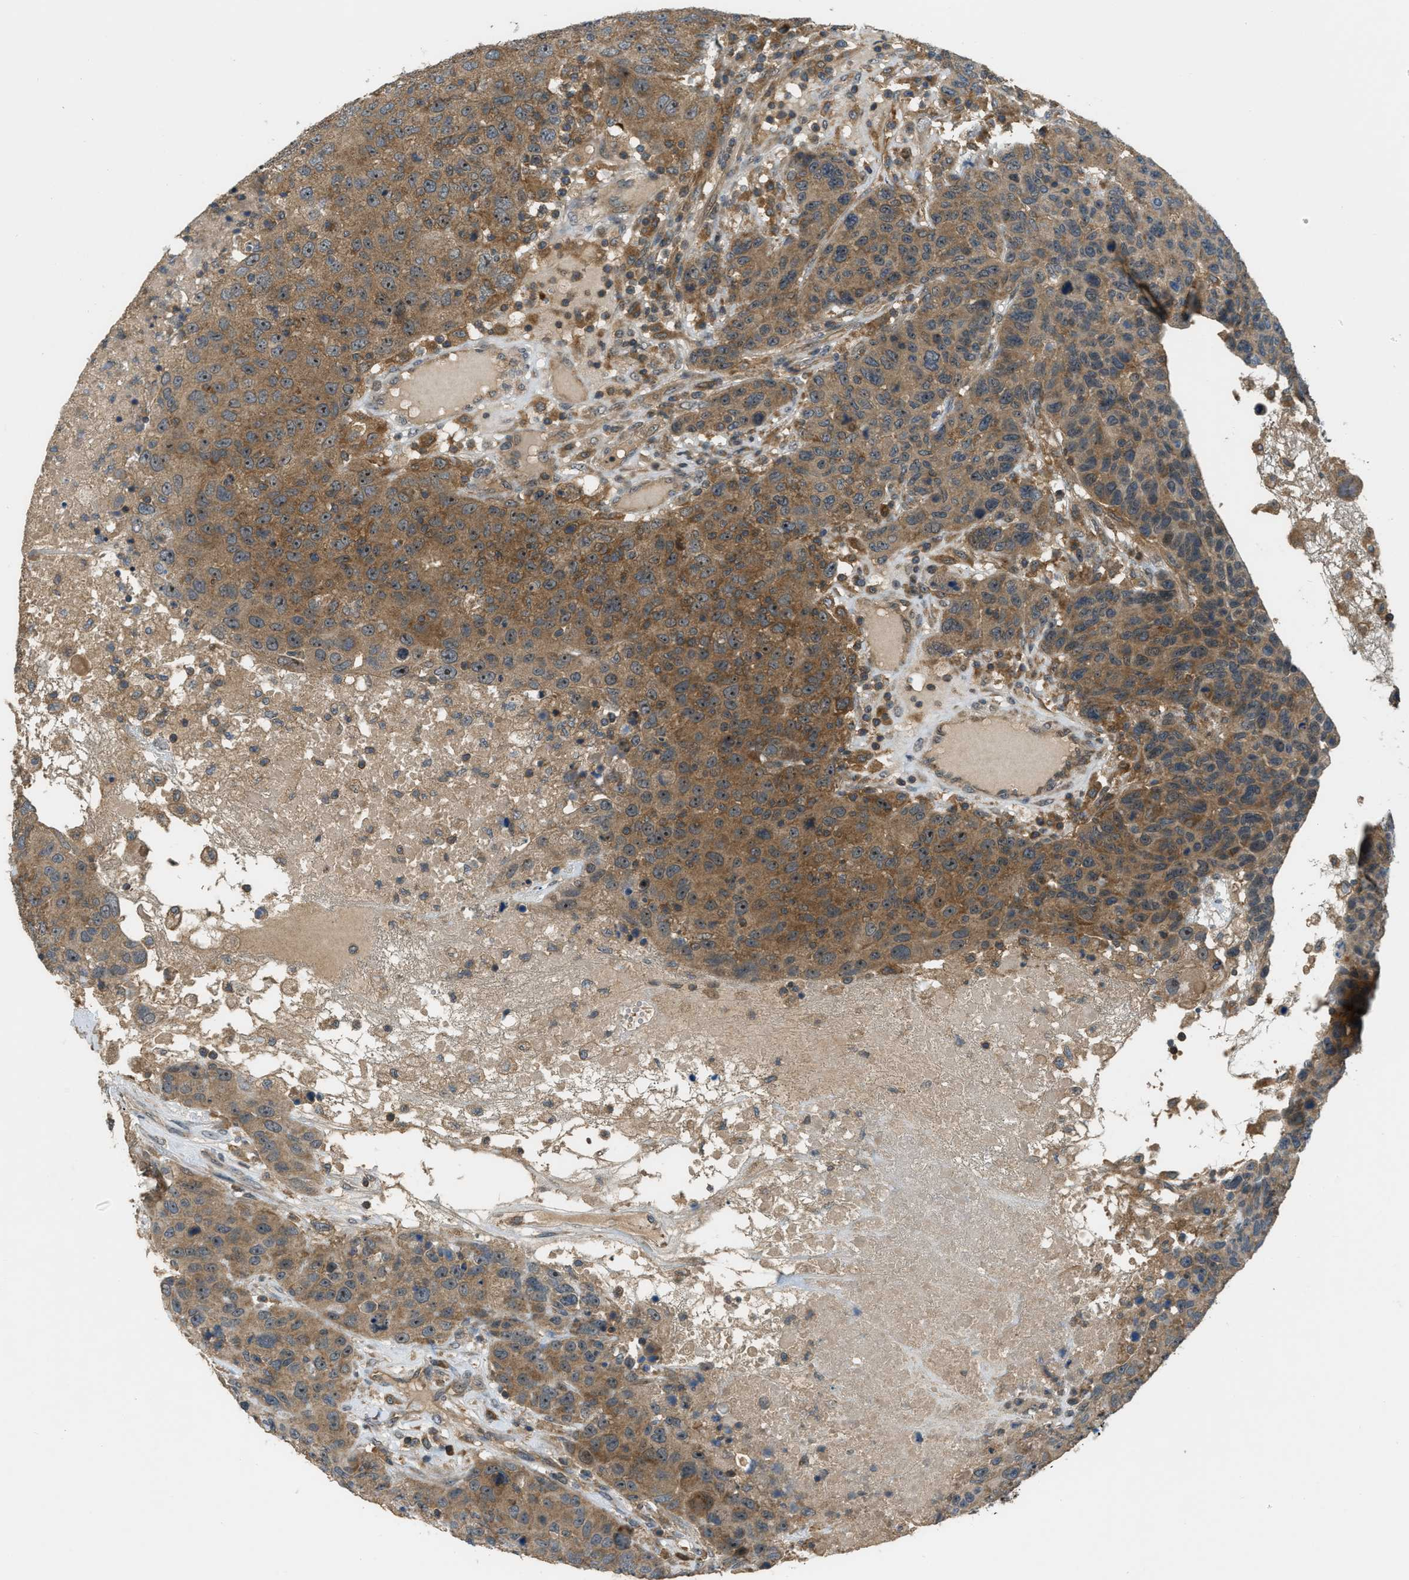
{"staining": {"intensity": "moderate", "quantity": ">75%", "location": "cytoplasmic/membranous"}, "tissue": "breast cancer", "cell_type": "Tumor cells", "image_type": "cancer", "snomed": [{"axis": "morphology", "description": "Duct carcinoma"}, {"axis": "topography", "description": "Breast"}], "caption": "An image of breast intraductal carcinoma stained for a protein exhibits moderate cytoplasmic/membranous brown staining in tumor cells.", "gene": "ZNF71", "patient": {"sex": "female", "age": 37}}